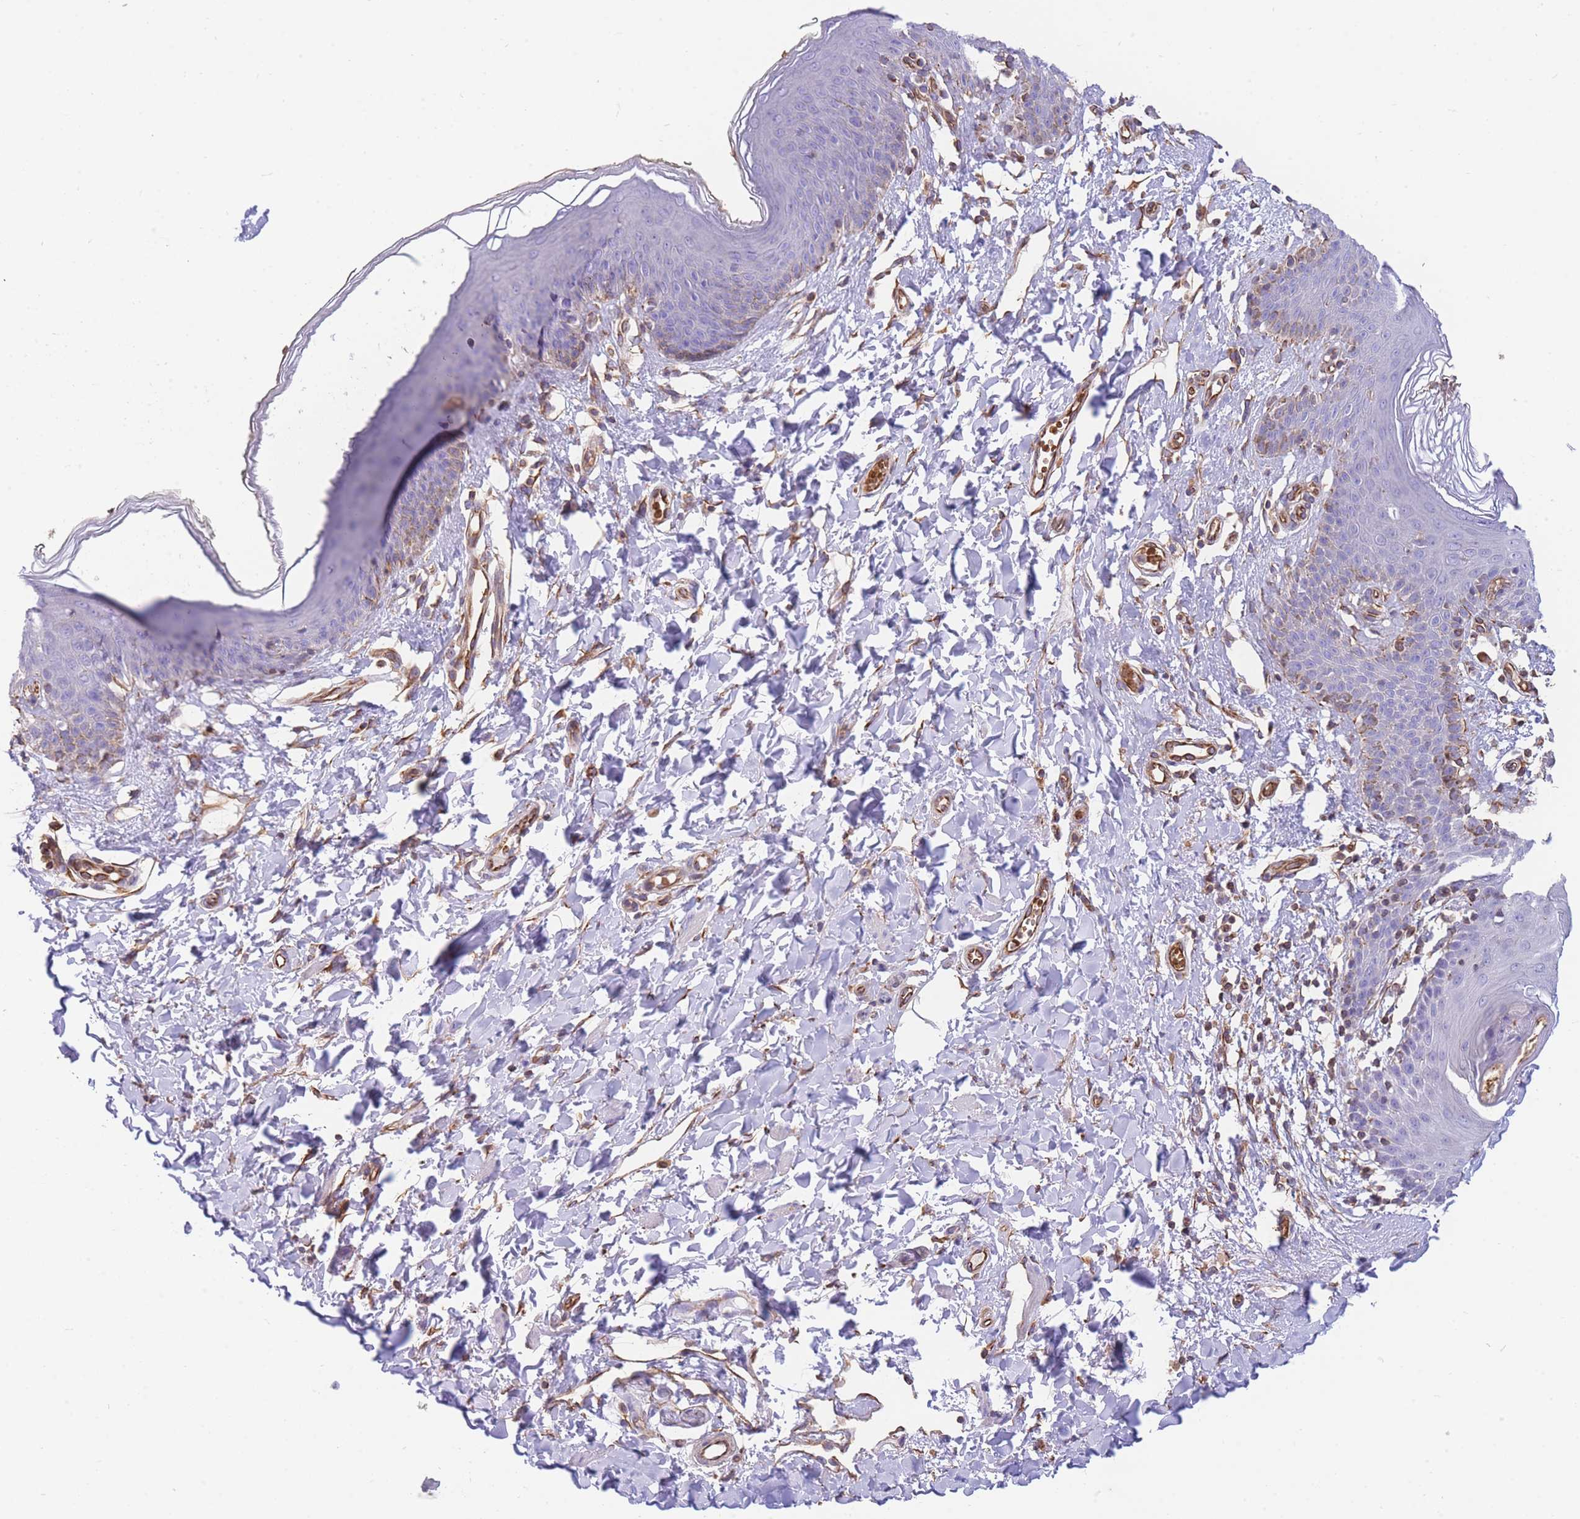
{"staining": {"intensity": "moderate", "quantity": "<25%", "location": "cytoplasmic/membranous"}, "tissue": "skin", "cell_type": "Epidermal cells", "image_type": "normal", "snomed": [{"axis": "morphology", "description": "Normal tissue, NOS"}, {"axis": "topography", "description": "Vulva"}], "caption": "Benign skin was stained to show a protein in brown. There is low levels of moderate cytoplasmic/membranous expression in about <25% of epidermal cells.", "gene": "ANKRD53", "patient": {"sex": "female", "age": 66}}